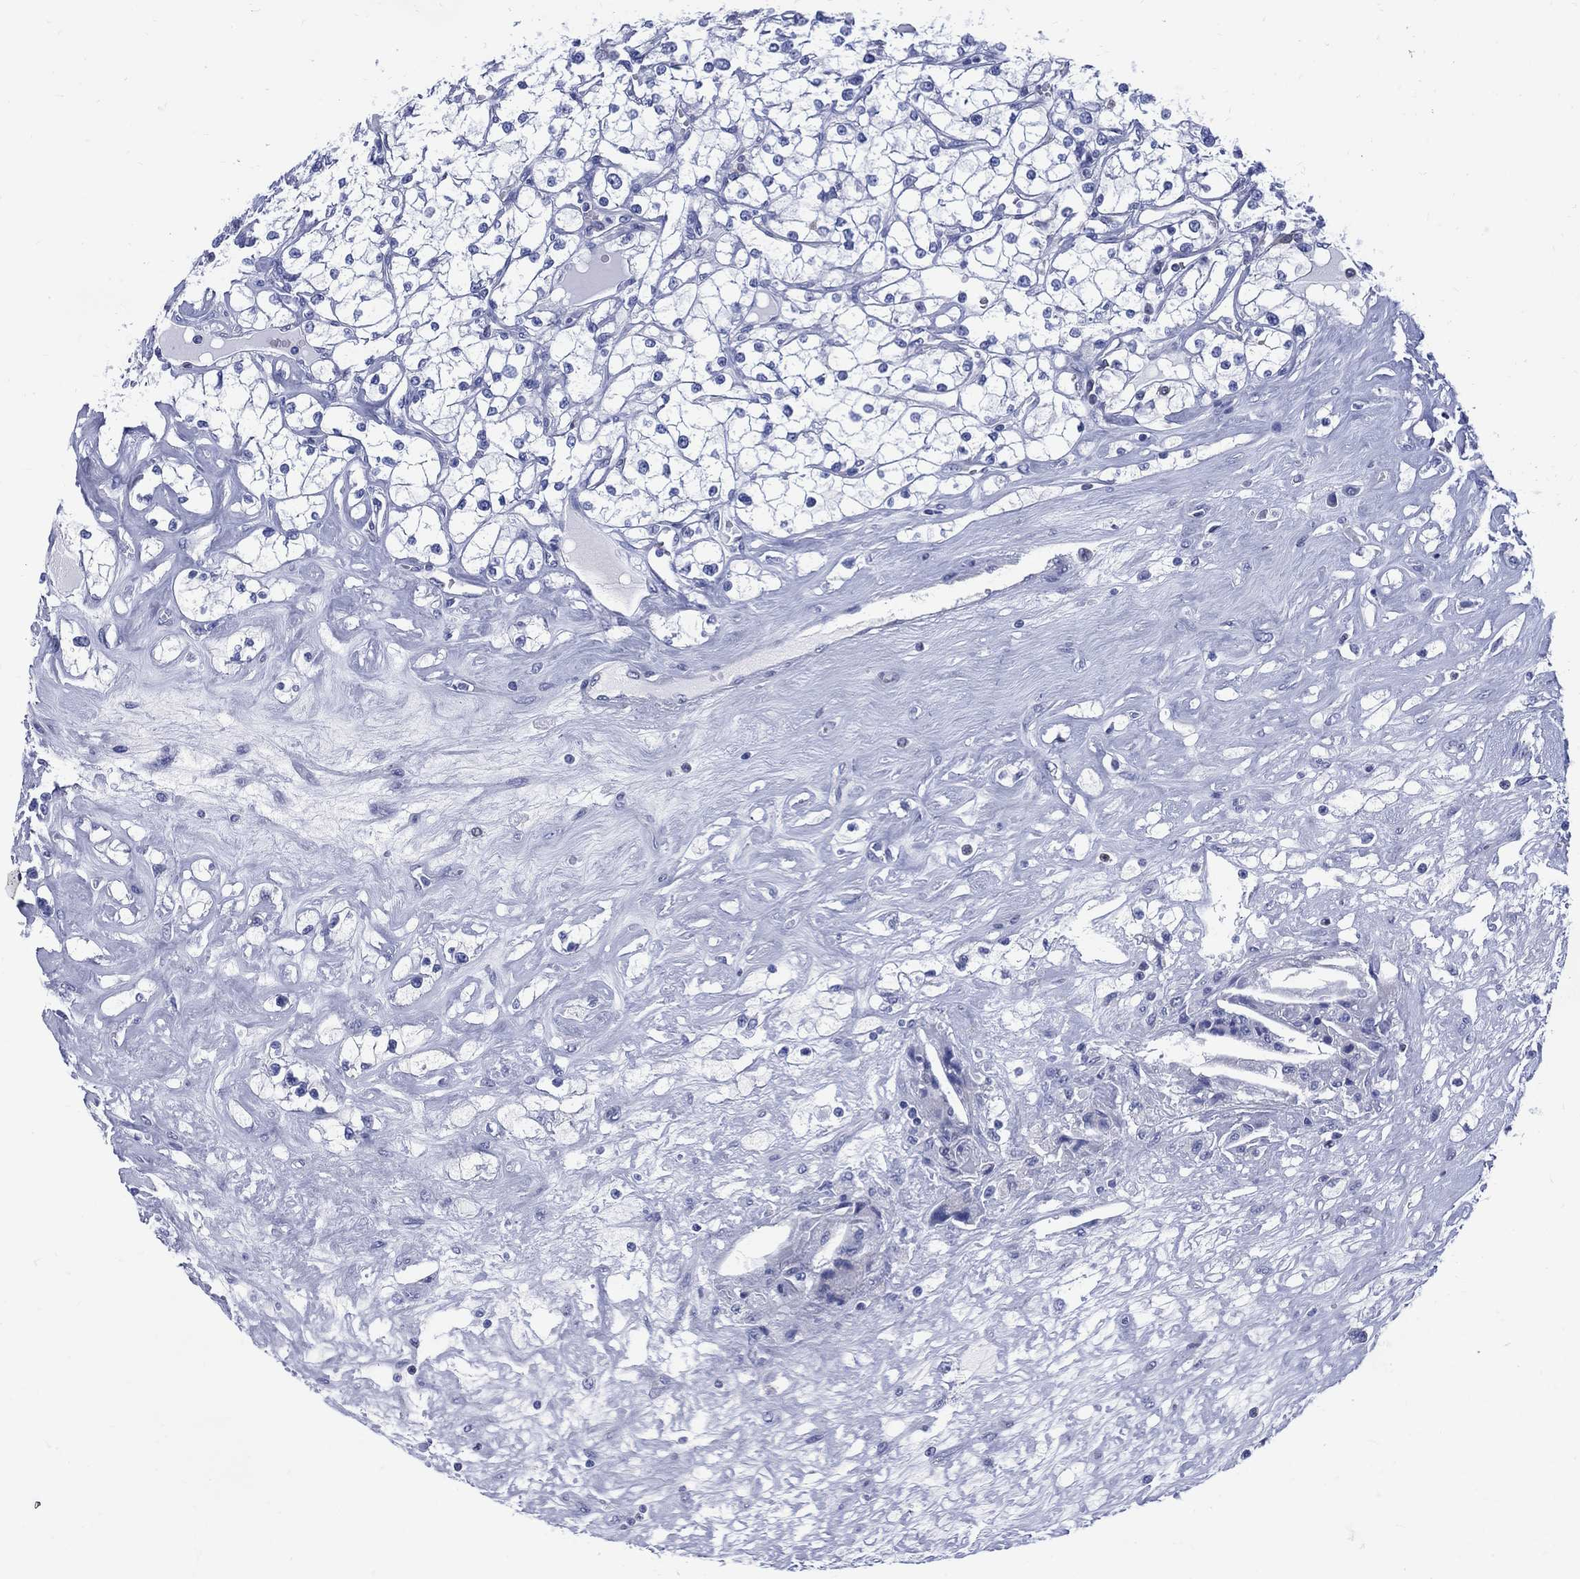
{"staining": {"intensity": "negative", "quantity": "none", "location": "none"}, "tissue": "renal cancer", "cell_type": "Tumor cells", "image_type": "cancer", "snomed": [{"axis": "morphology", "description": "Adenocarcinoma, NOS"}, {"axis": "topography", "description": "Kidney"}], "caption": "Immunohistochemistry (IHC) micrograph of neoplastic tissue: human renal cancer (adenocarcinoma) stained with DAB (3,3'-diaminobenzidine) reveals no significant protein staining in tumor cells.", "gene": "DDI1", "patient": {"sex": "male", "age": 67}}